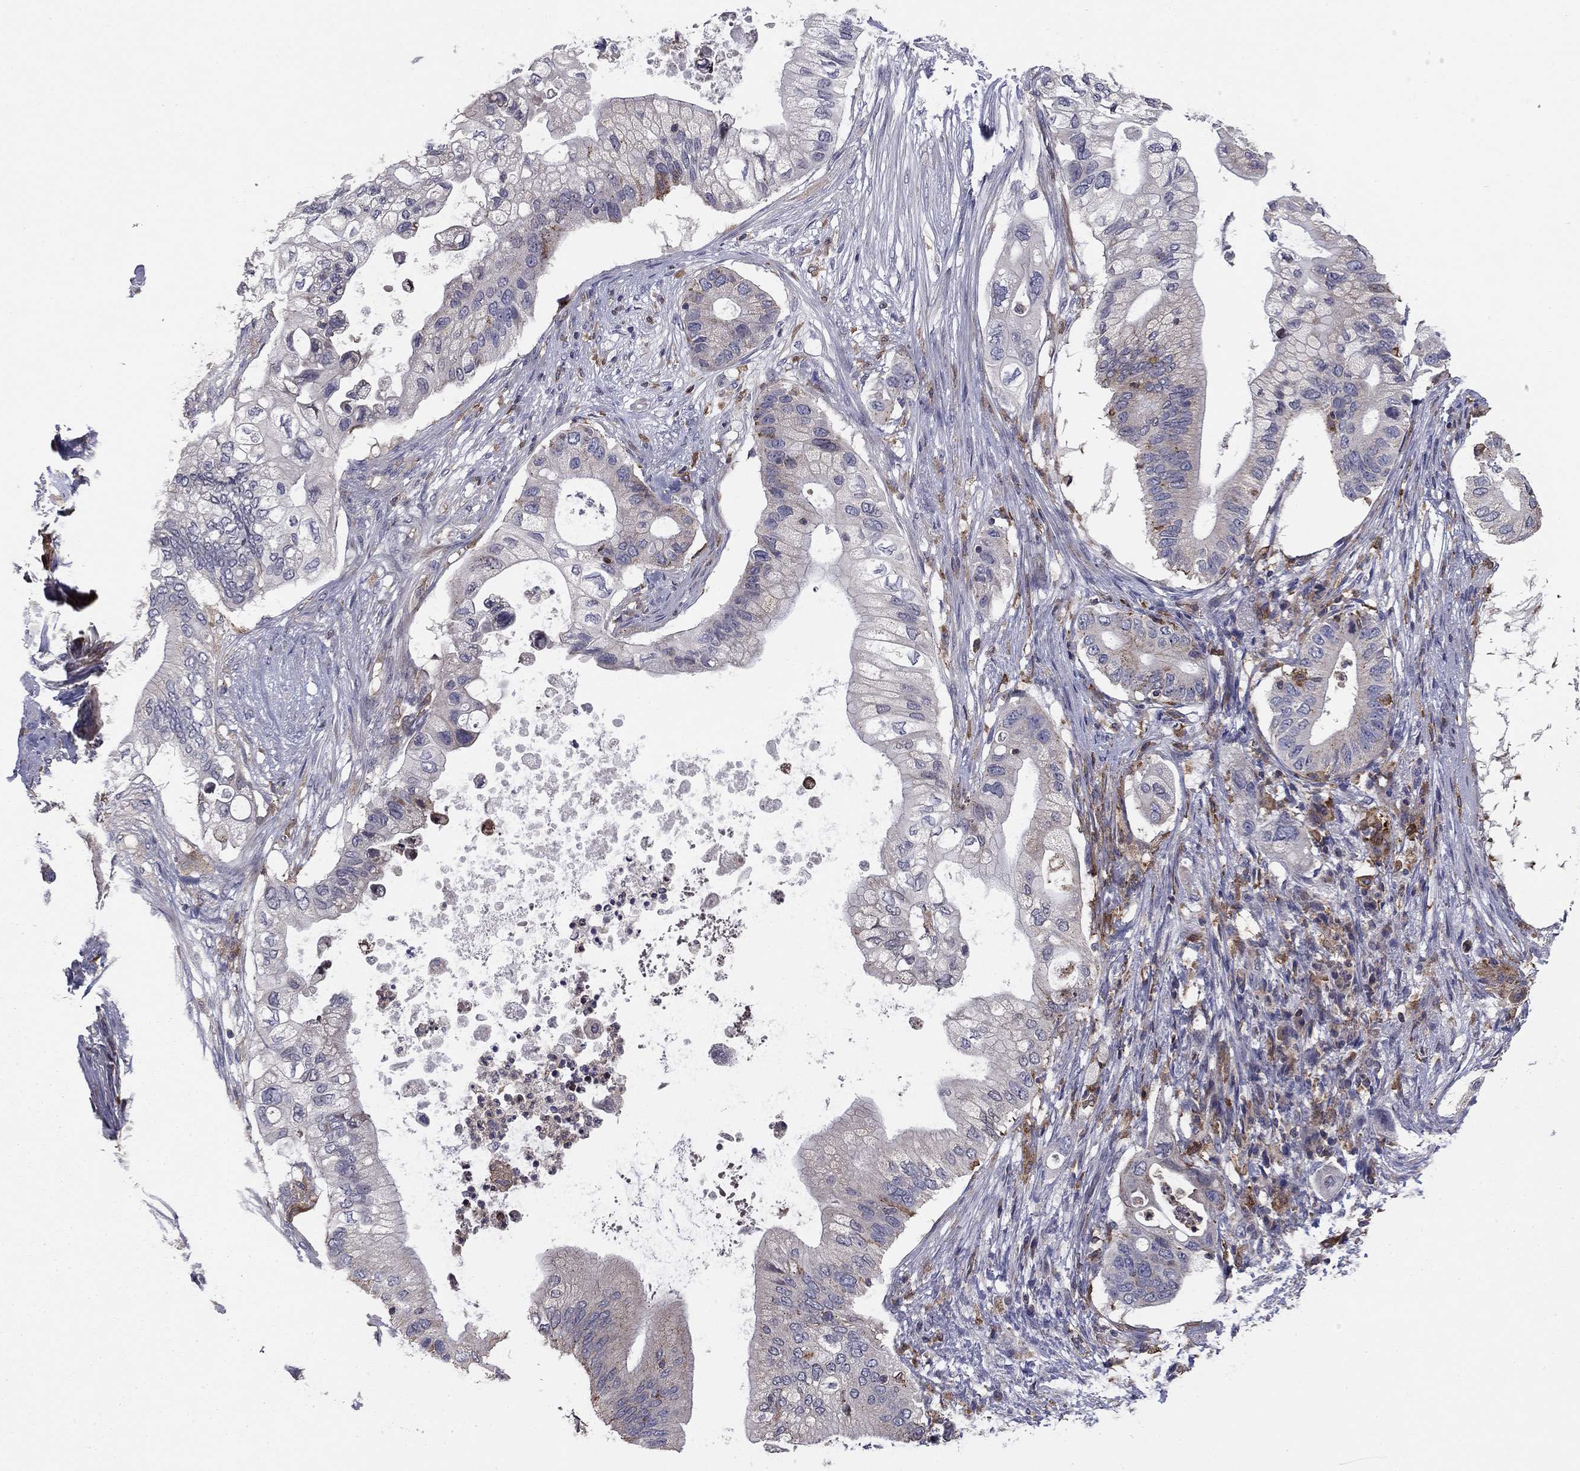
{"staining": {"intensity": "negative", "quantity": "none", "location": "none"}, "tissue": "pancreatic cancer", "cell_type": "Tumor cells", "image_type": "cancer", "snomed": [{"axis": "morphology", "description": "Adenocarcinoma, NOS"}, {"axis": "topography", "description": "Pancreas"}], "caption": "Tumor cells show no significant staining in pancreatic cancer (adenocarcinoma).", "gene": "PLCB2", "patient": {"sex": "female", "age": 72}}